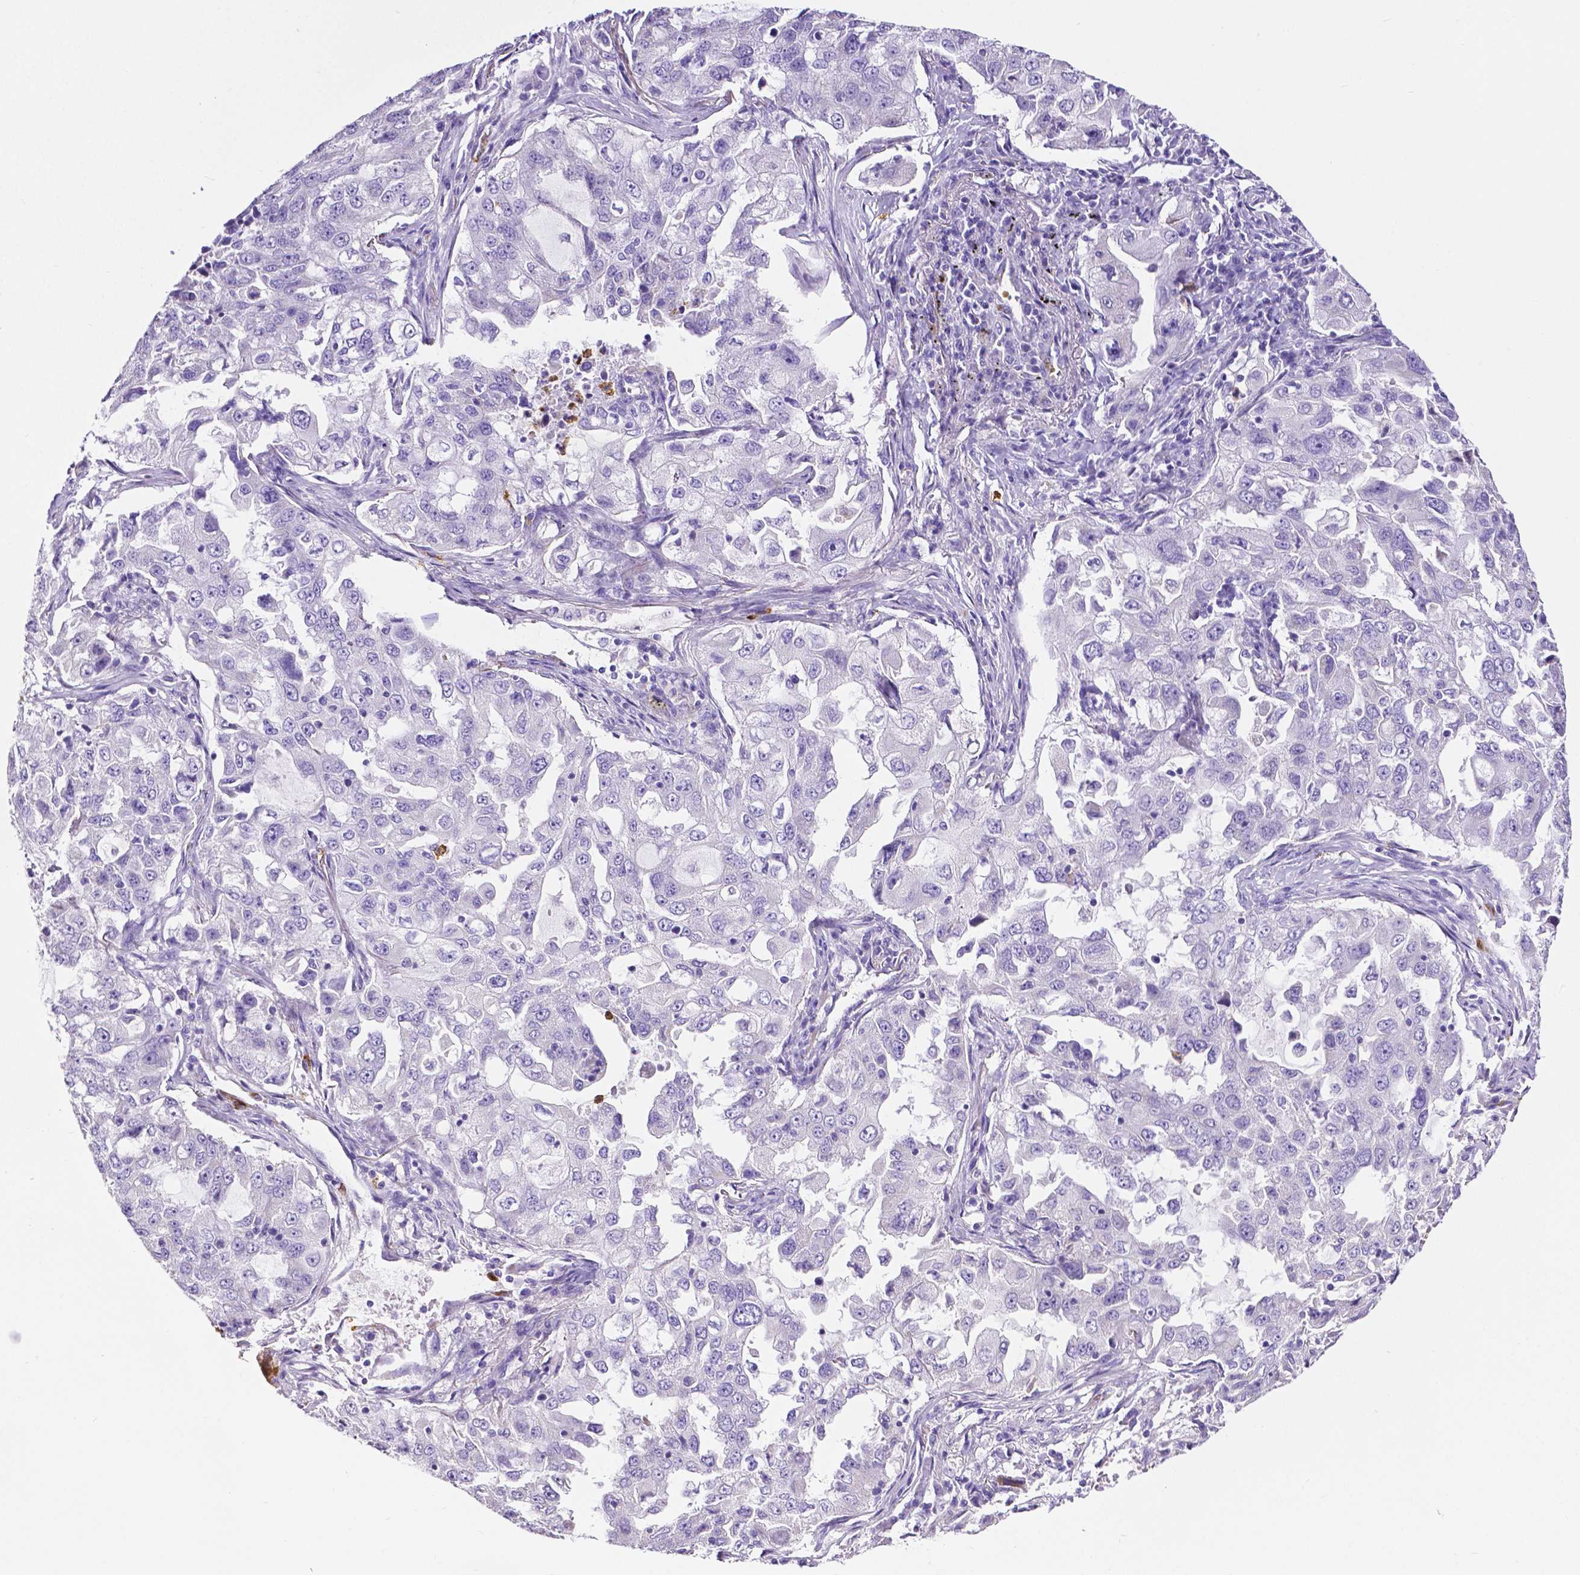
{"staining": {"intensity": "negative", "quantity": "none", "location": "none"}, "tissue": "lung cancer", "cell_type": "Tumor cells", "image_type": "cancer", "snomed": [{"axis": "morphology", "description": "Adenocarcinoma, NOS"}, {"axis": "topography", "description": "Lung"}], "caption": "The immunohistochemistry photomicrograph has no significant expression in tumor cells of lung adenocarcinoma tissue.", "gene": "MMP9", "patient": {"sex": "female", "age": 61}}